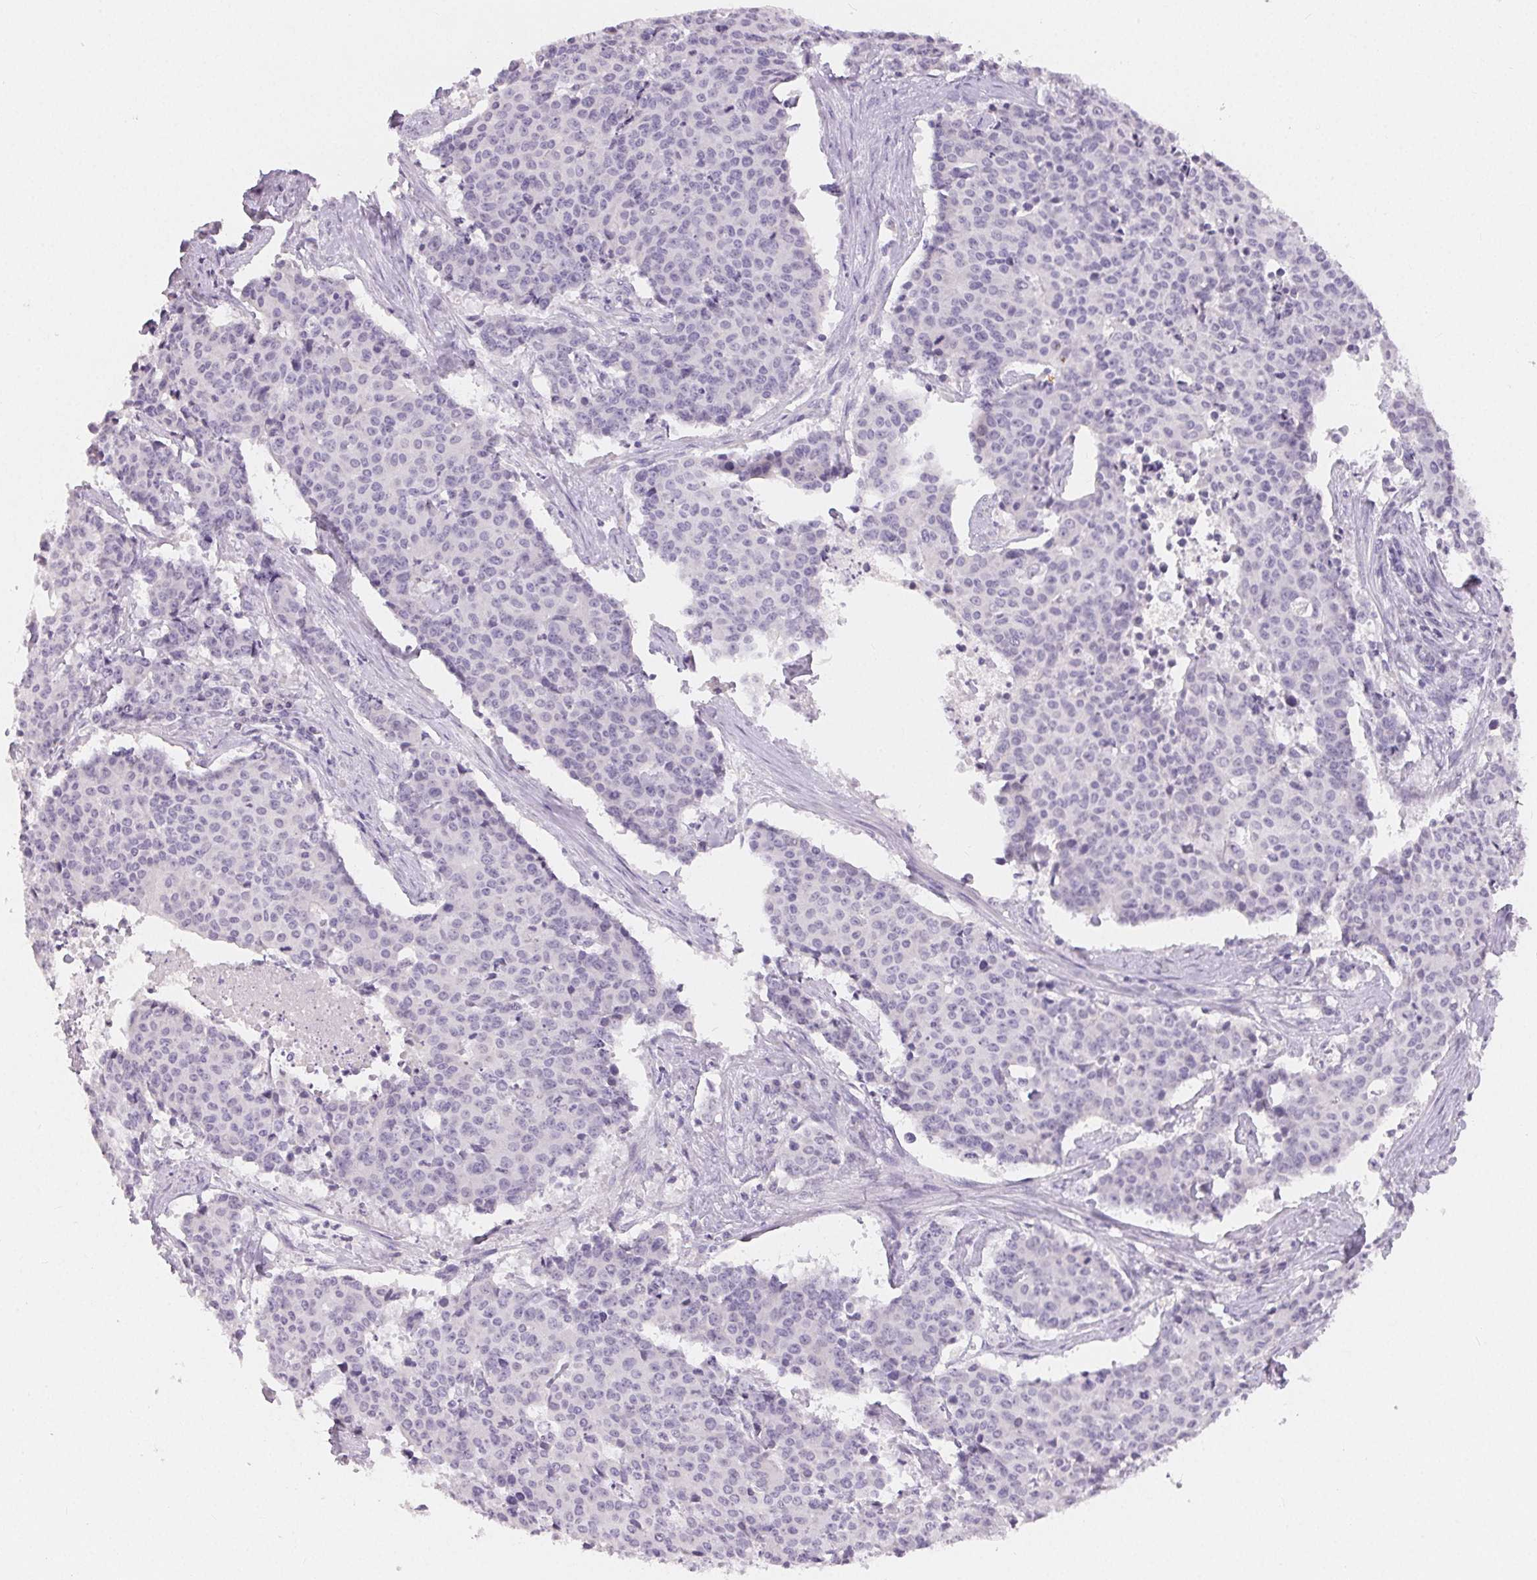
{"staining": {"intensity": "negative", "quantity": "none", "location": "none"}, "tissue": "cervical cancer", "cell_type": "Tumor cells", "image_type": "cancer", "snomed": [{"axis": "morphology", "description": "Squamous cell carcinoma, NOS"}, {"axis": "topography", "description": "Cervix"}], "caption": "Immunohistochemistry (IHC) of human cervical cancer (squamous cell carcinoma) shows no positivity in tumor cells. The staining is performed using DAB brown chromogen with nuclei counter-stained in using hematoxylin.", "gene": "MIOX", "patient": {"sex": "female", "age": 28}}